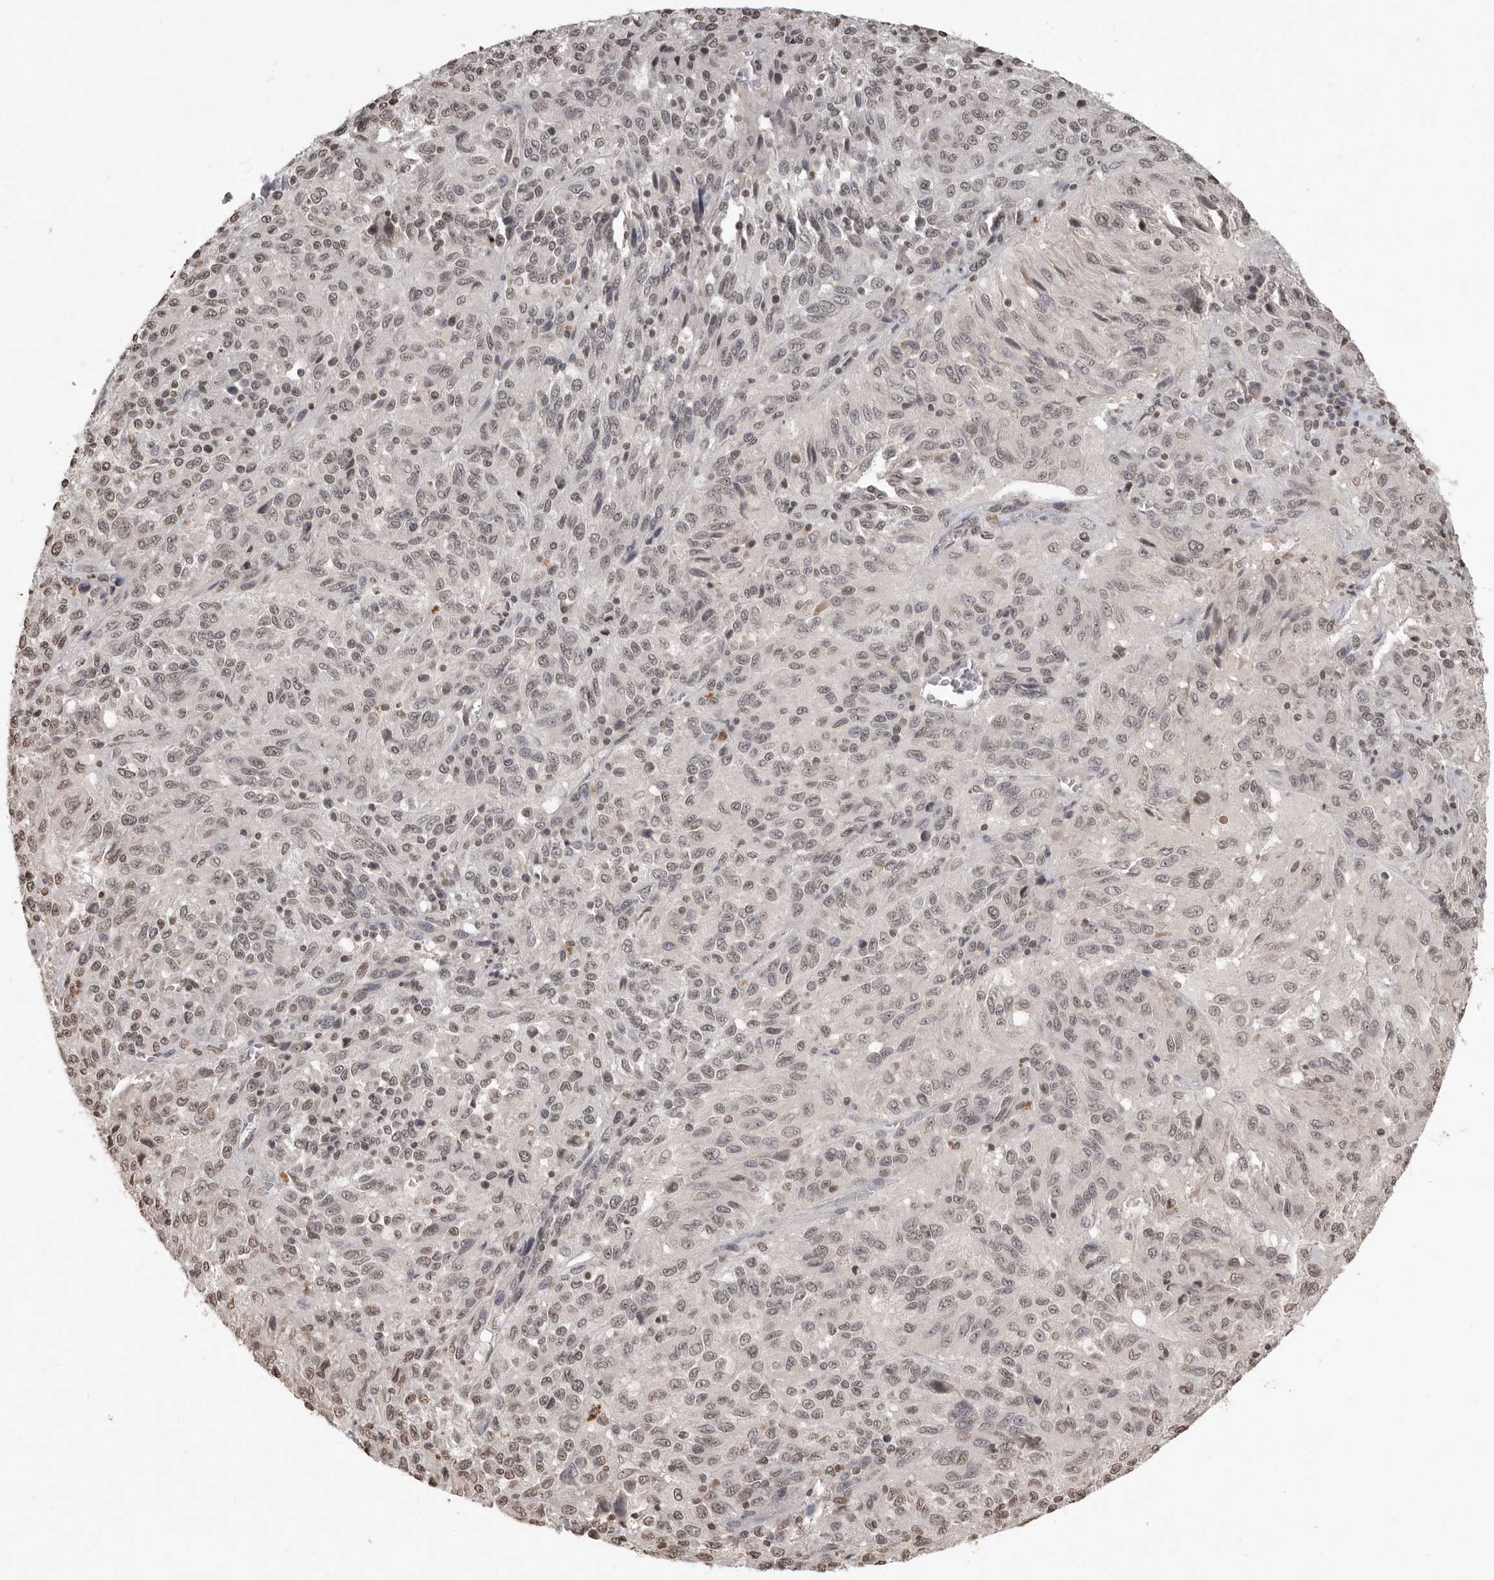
{"staining": {"intensity": "weak", "quantity": "25%-75%", "location": "nuclear"}, "tissue": "melanoma", "cell_type": "Tumor cells", "image_type": "cancer", "snomed": [{"axis": "morphology", "description": "Malignant melanoma, Metastatic site"}, {"axis": "topography", "description": "Lung"}], "caption": "Protein expression analysis of human malignant melanoma (metastatic site) reveals weak nuclear staining in approximately 25%-75% of tumor cells.", "gene": "WDR45", "patient": {"sex": "male", "age": 64}}